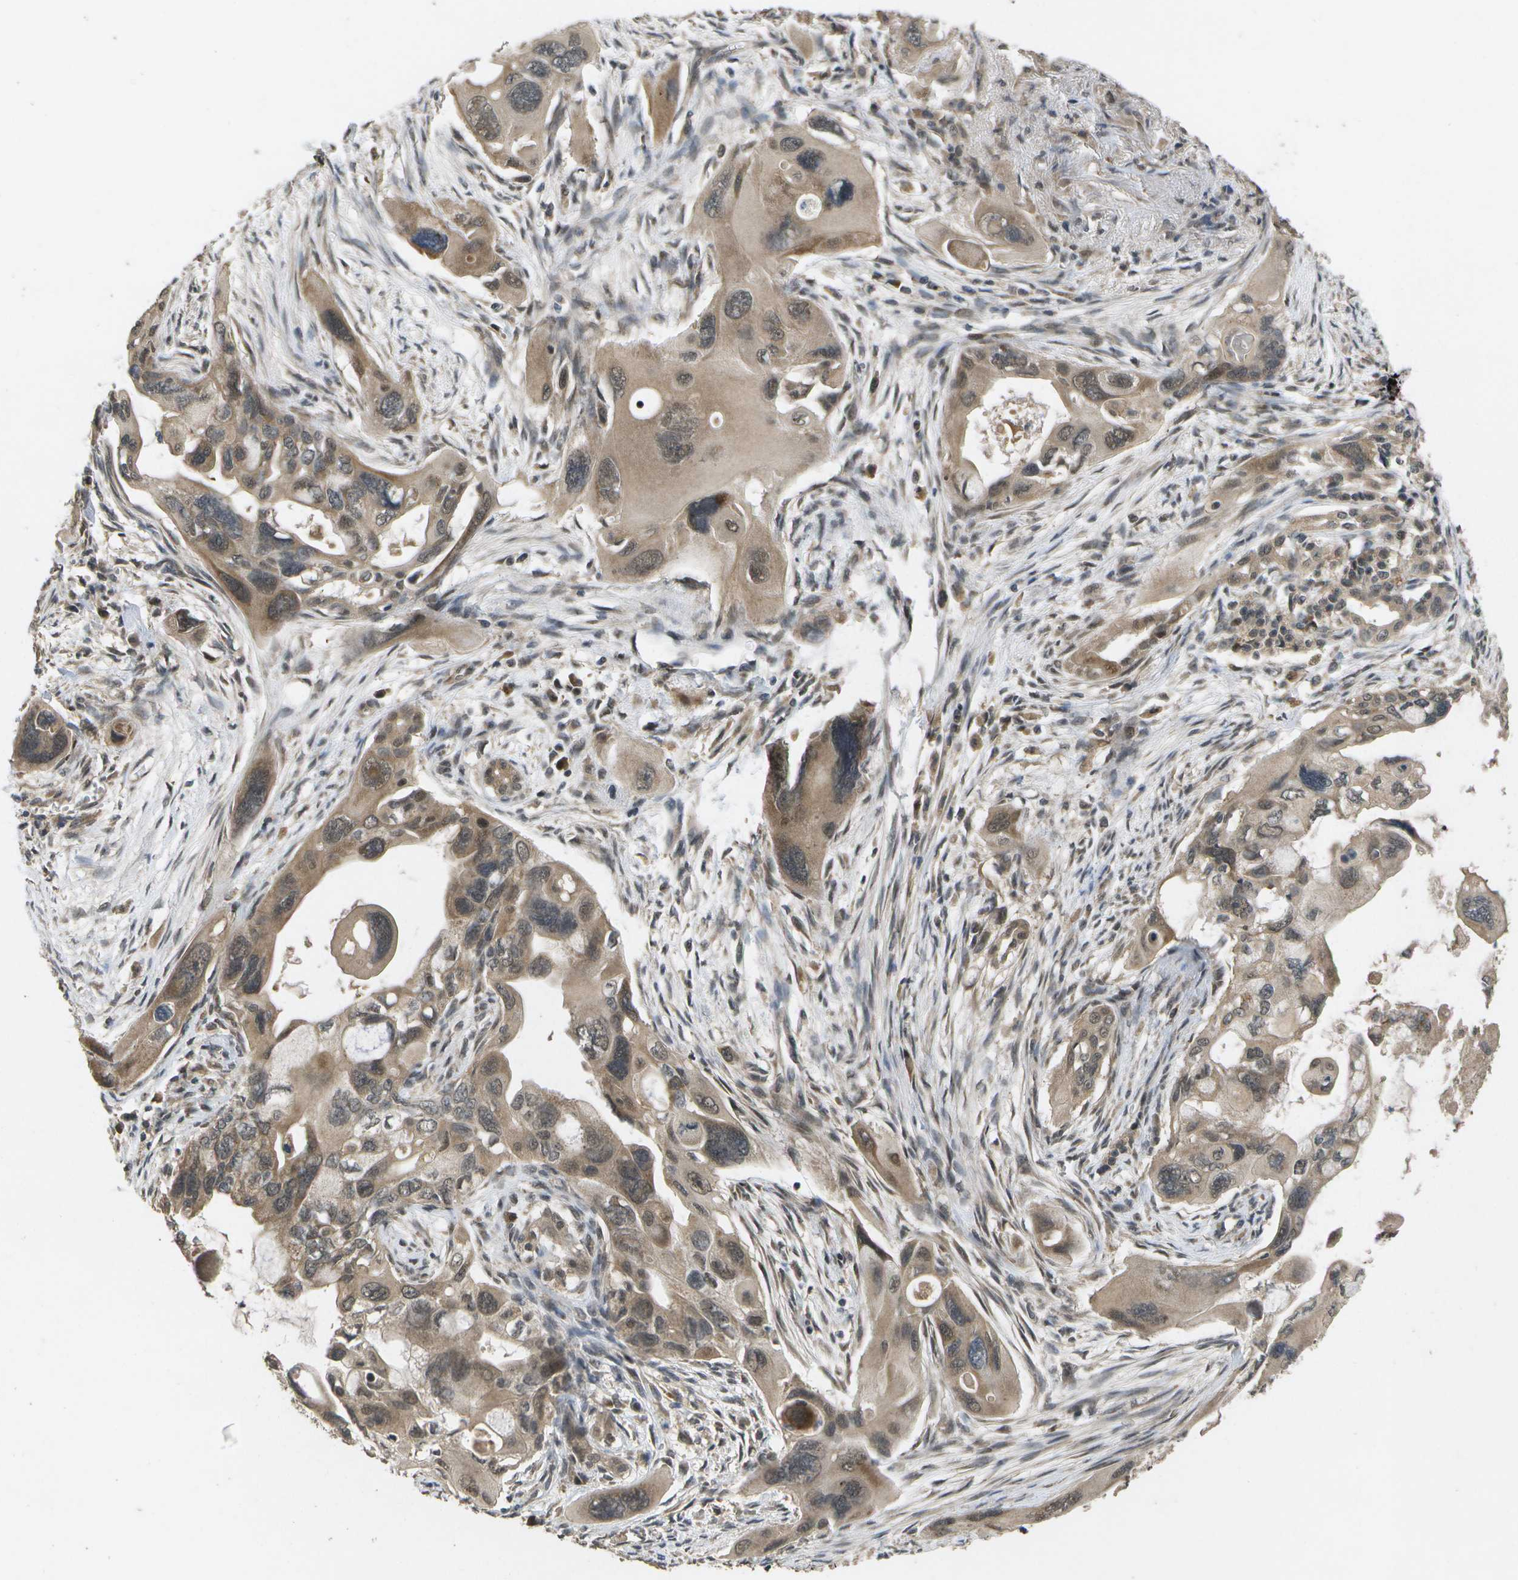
{"staining": {"intensity": "moderate", "quantity": ">75%", "location": "cytoplasmic/membranous"}, "tissue": "pancreatic cancer", "cell_type": "Tumor cells", "image_type": "cancer", "snomed": [{"axis": "morphology", "description": "Adenocarcinoma, NOS"}, {"axis": "topography", "description": "Pancreas"}], "caption": "Immunohistochemistry micrograph of neoplastic tissue: pancreatic adenocarcinoma stained using immunohistochemistry (IHC) displays medium levels of moderate protein expression localized specifically in the cytoplasmic/membranous of tumor cells, appearing as a cytoplasmic/membranous brown color.", "gene": "ALAS1", "patient": {"sex": "male", "age": 73}}